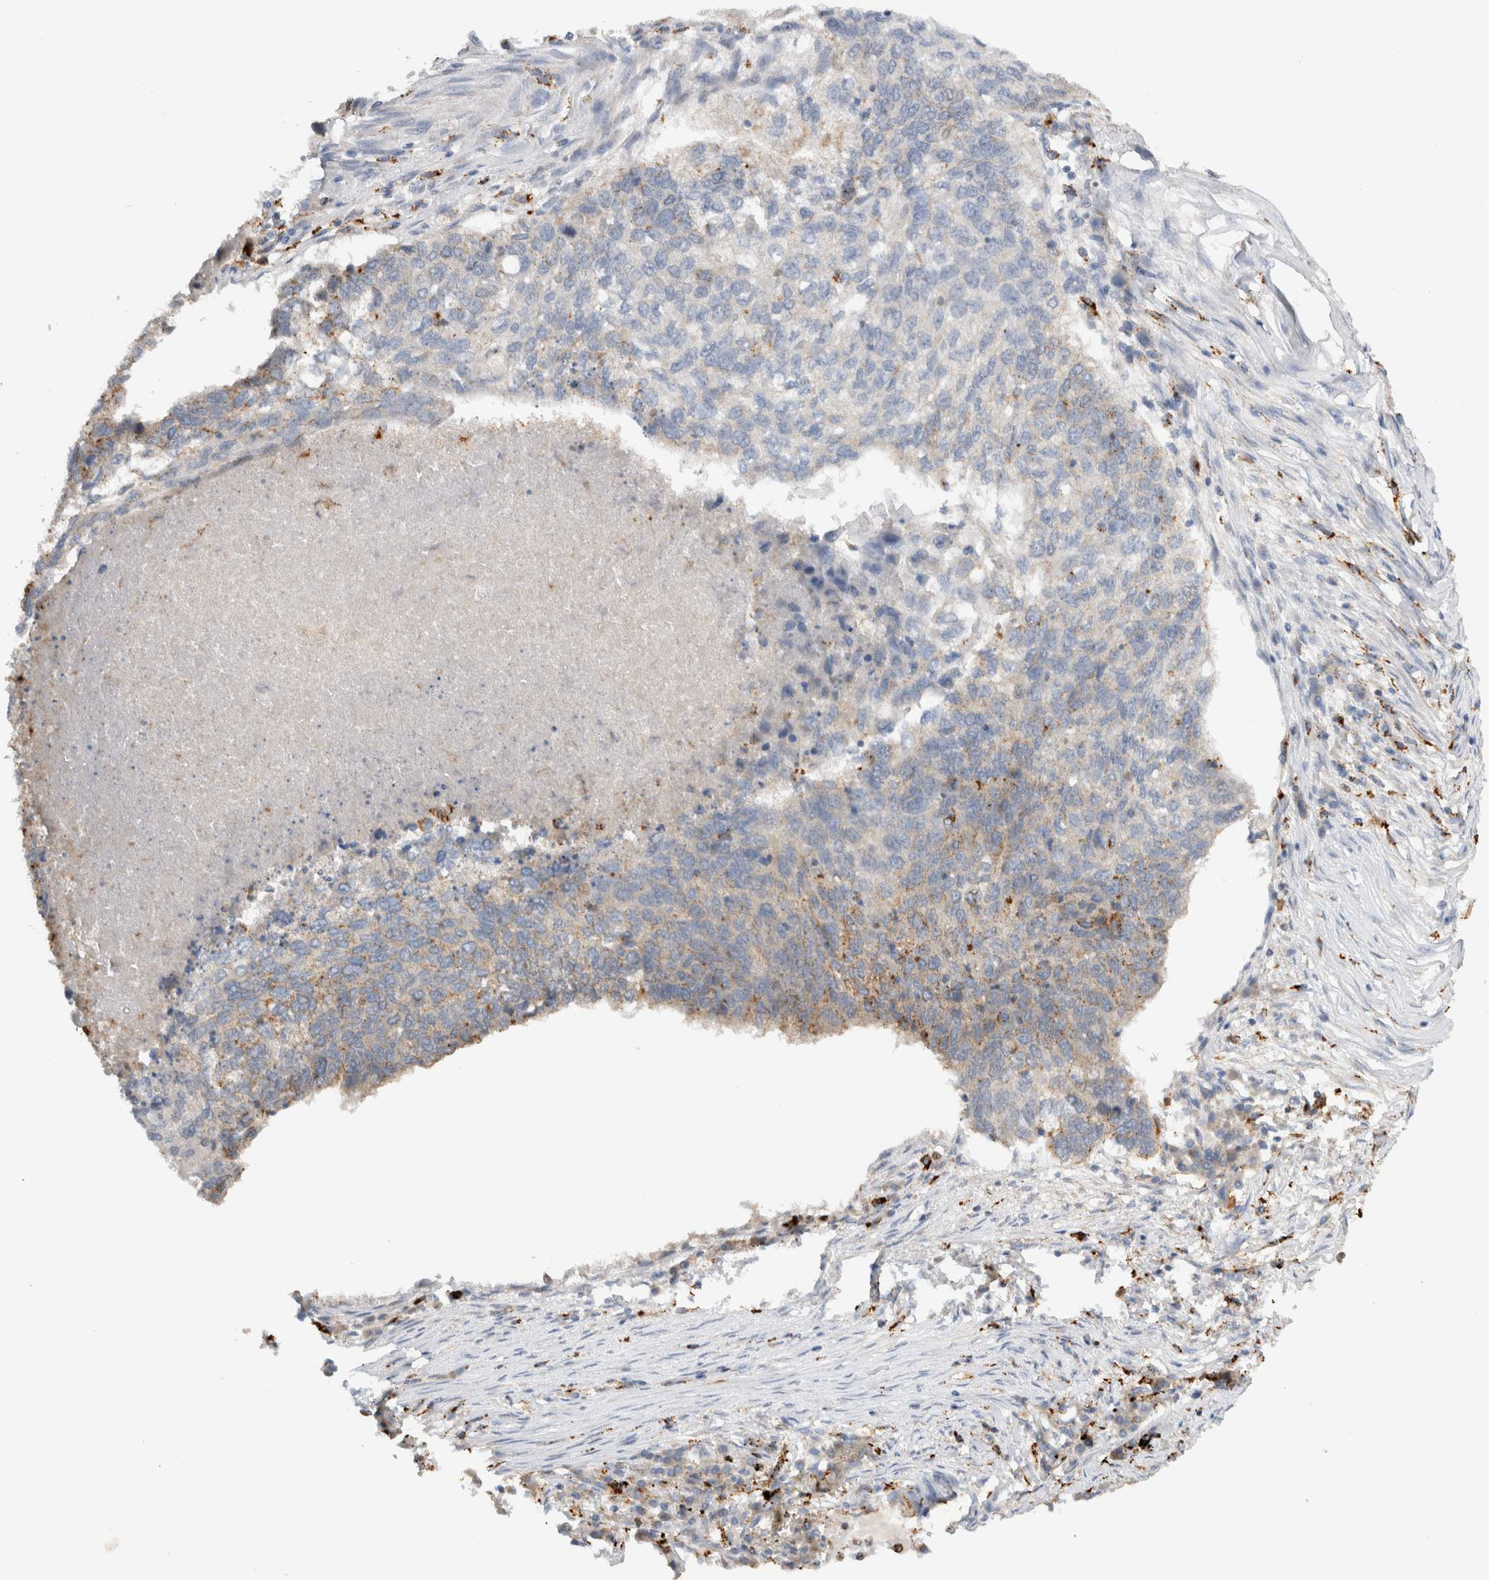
{"staining": {"intensity": "moderate", "quantity": "<25%", "location": "cytoplasmic/membranous"}, "tissue": "lung cancer", "cell_type": "Tumor cells", "image_type": "cancer", "snomed": [{"axis": "morphology", "description": "Squamous cell carcinoma, NOS"}, {"axis": "topography", "description": "Lung"}], "caption": "Immunohistochemical staining of lung squamous cell carcinoma demonstrates low levels of moderate cytoplasmic/membranous staining in approximately <25% of tumor cells.", "gene": "GNS", "patient": {"sex": "female", "age": 63}}